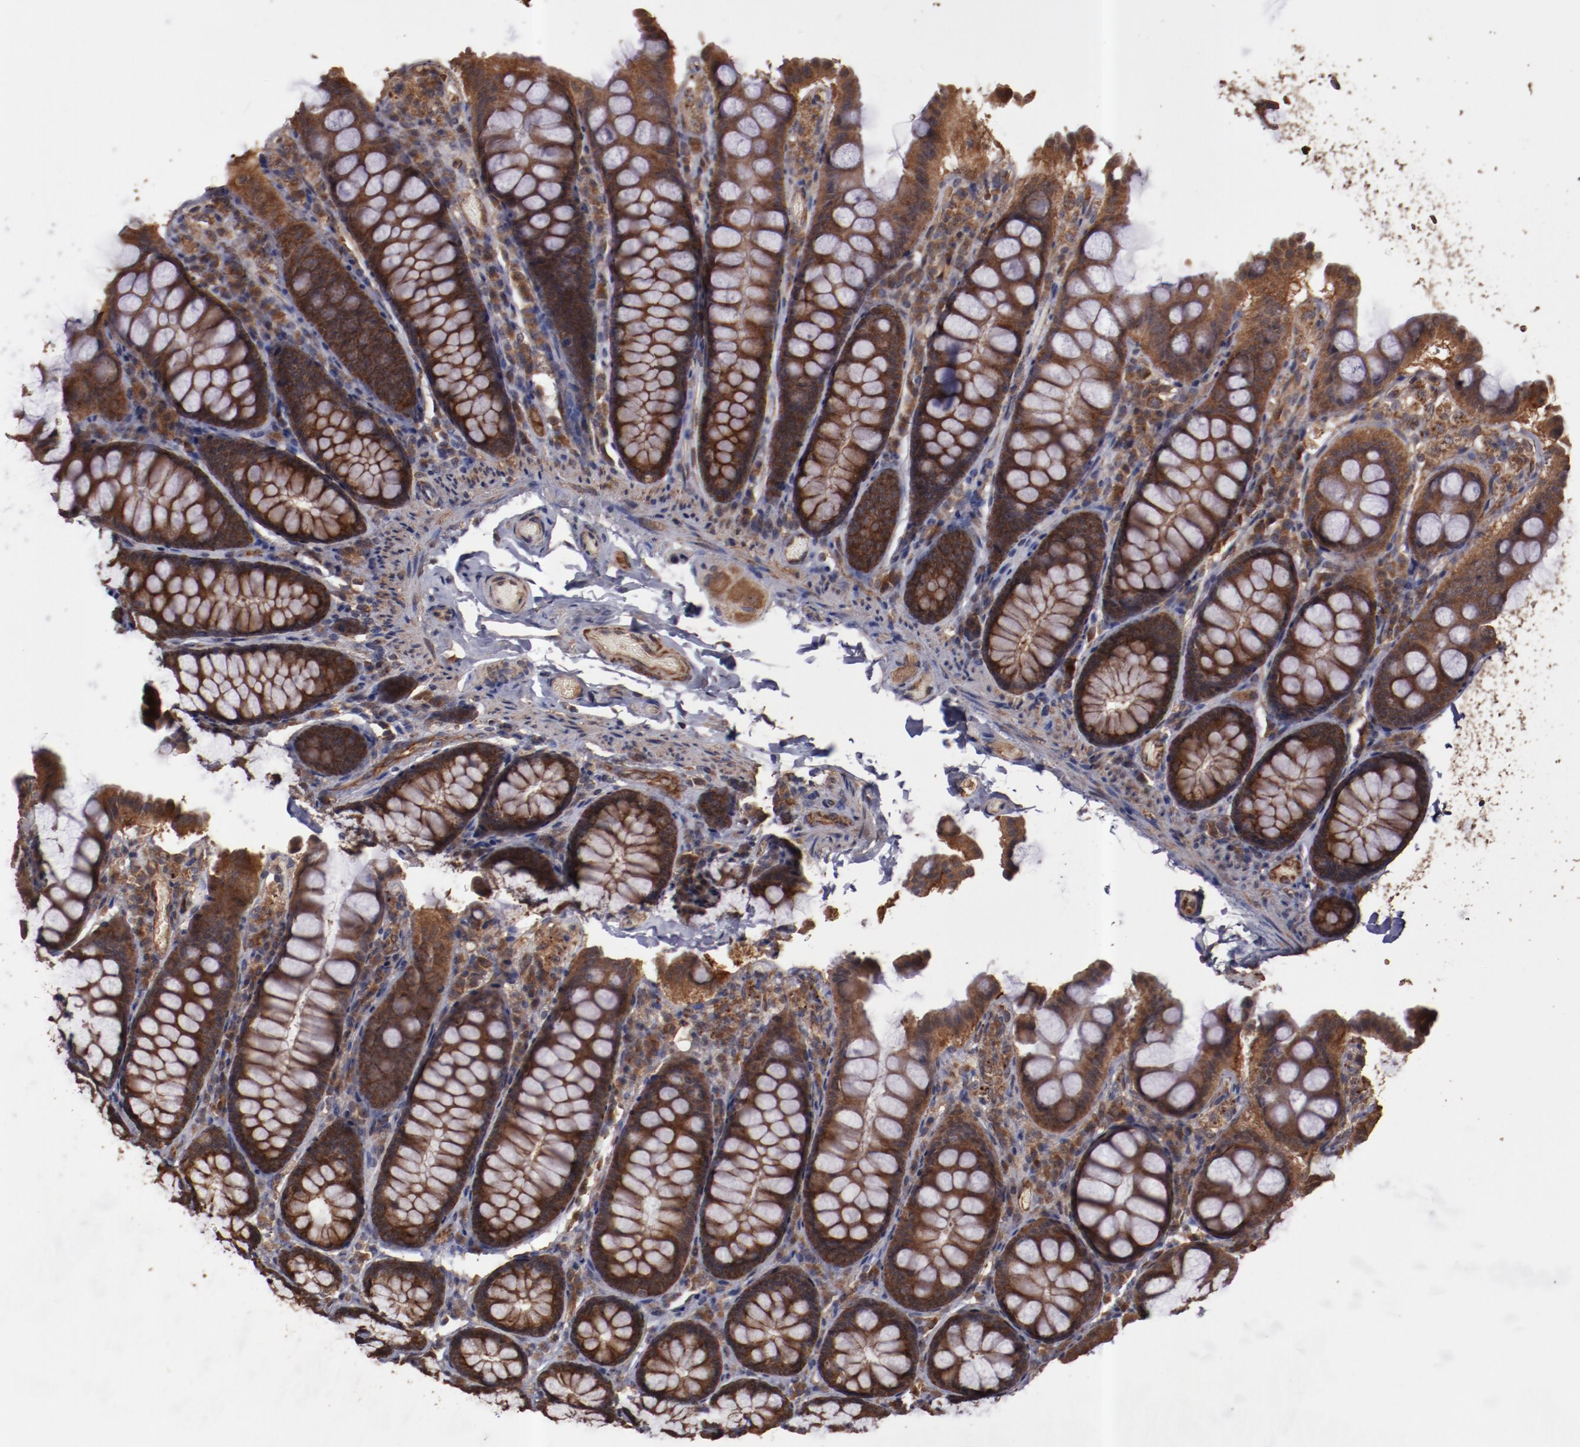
{"staining": {"intensity": "moderate", "quantity": ">75%", "location": "cytoplasmic/membranous"}, "tissue": "colon", "cell_type": "Endothelial cells", "image_type": "normal", "snomed": [{"axis": "morphology", "description": "Normal tissue, NOS"}, {"axis": "topography", "description": "Colon"}], "caption": "A high-resolution image shows immunohistochemistry (IHC) staining of benign colon, which displays moderate cytoplasmic/membranous expression in approximately >75% of endothelial cells.", "gene": "TXNDC16", "patient": {"sex": "female", "age": 61}}